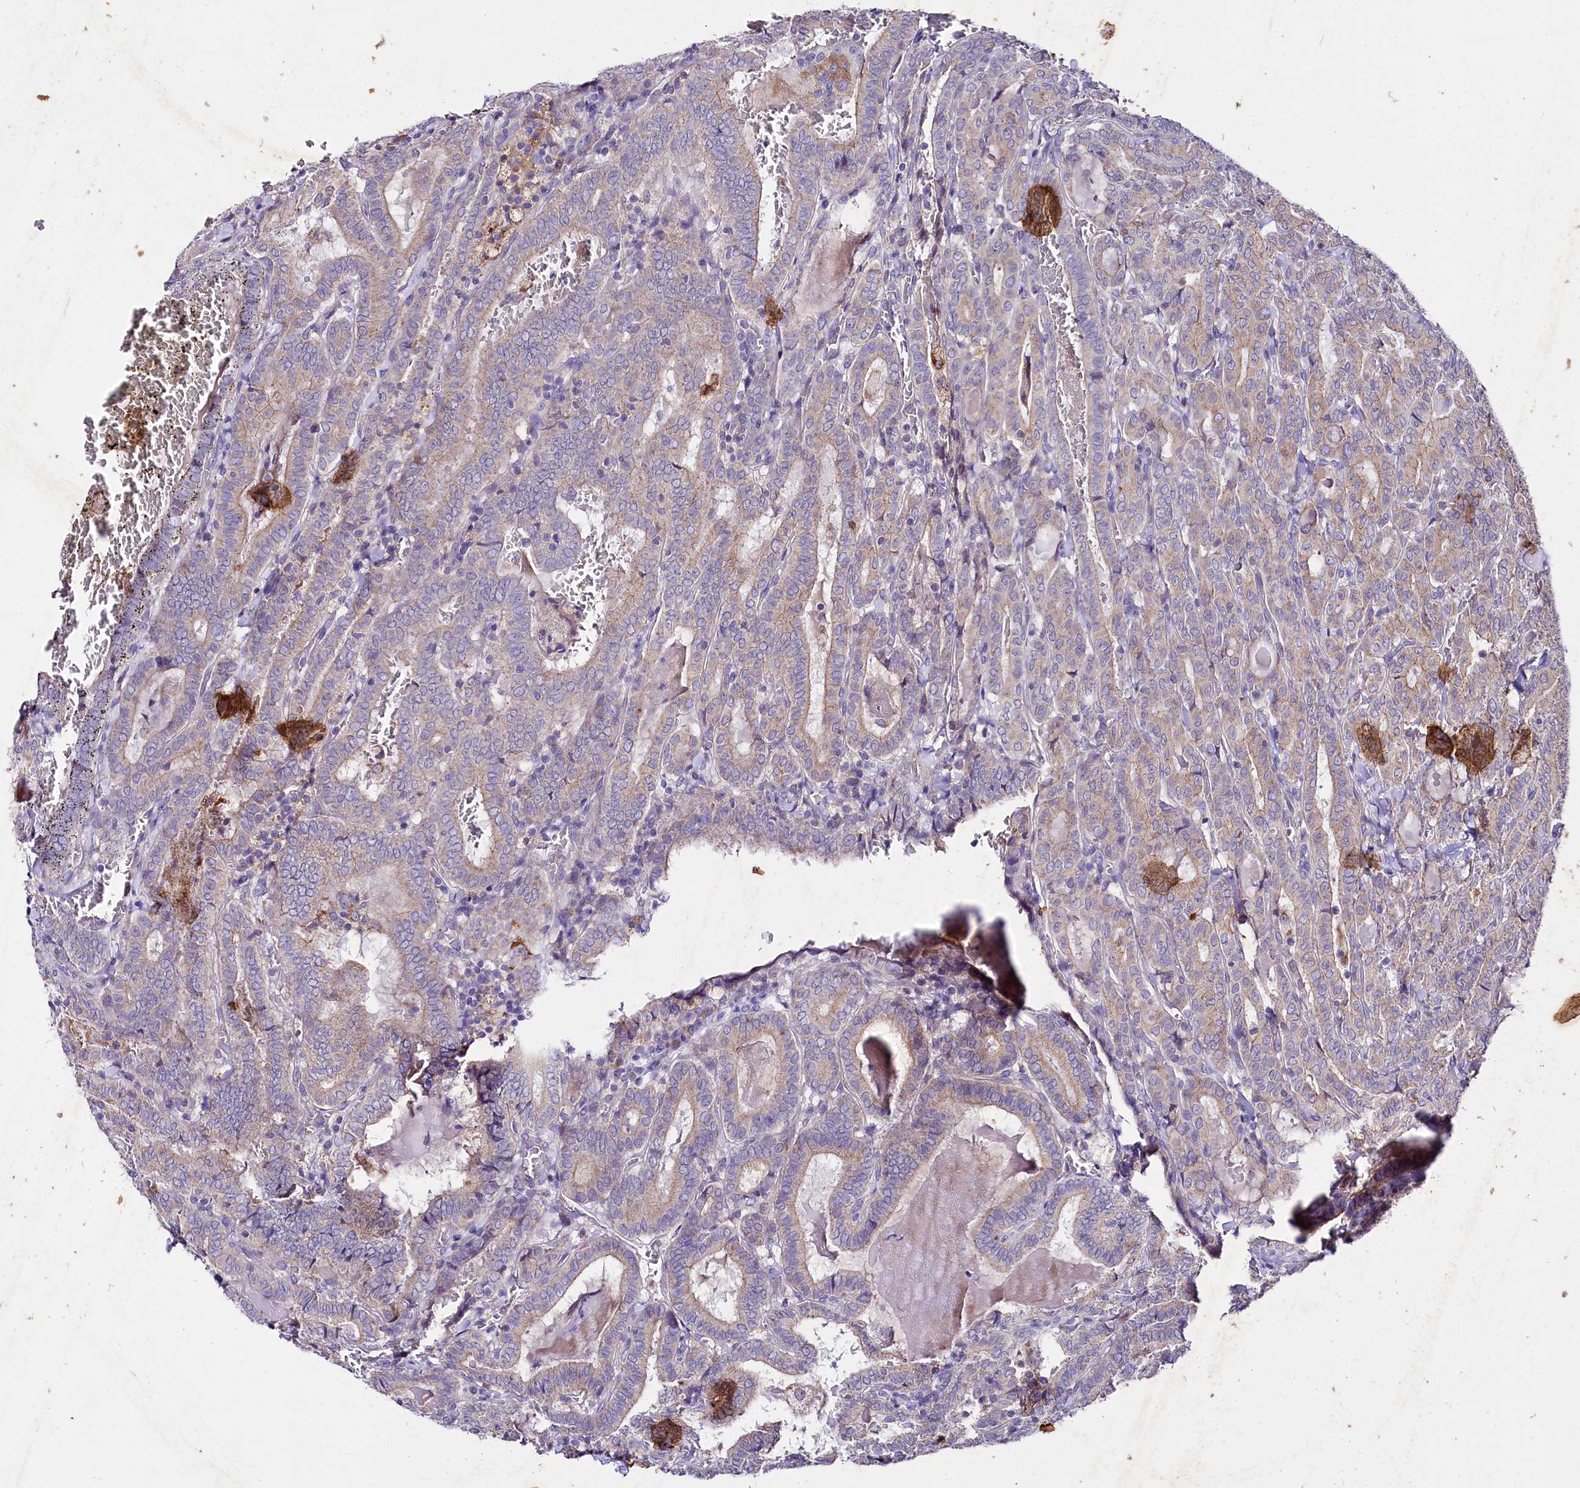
{"staining": {"intensity": "moderate", "quantity": "<25%", "location": "cytoplasmic/membranous"}, "tissue": "thyroid cancer", "cell_type": "Tumor cells", "image_type": "cancer", "snomed": [{"axis": "morphology", "description": "Papillary adenocarcinoma, NOS"}, {"axis": "topography", "description": "Thyroid gland"}], "caption": "A brown stain labels moderate cytoplasmic/membranous positivity of a protein in human papillary adenocarcinoma (thyroid) tumor cells.", "gene": "SACM1L", "patient": {"sex": "female", "age": 72}}